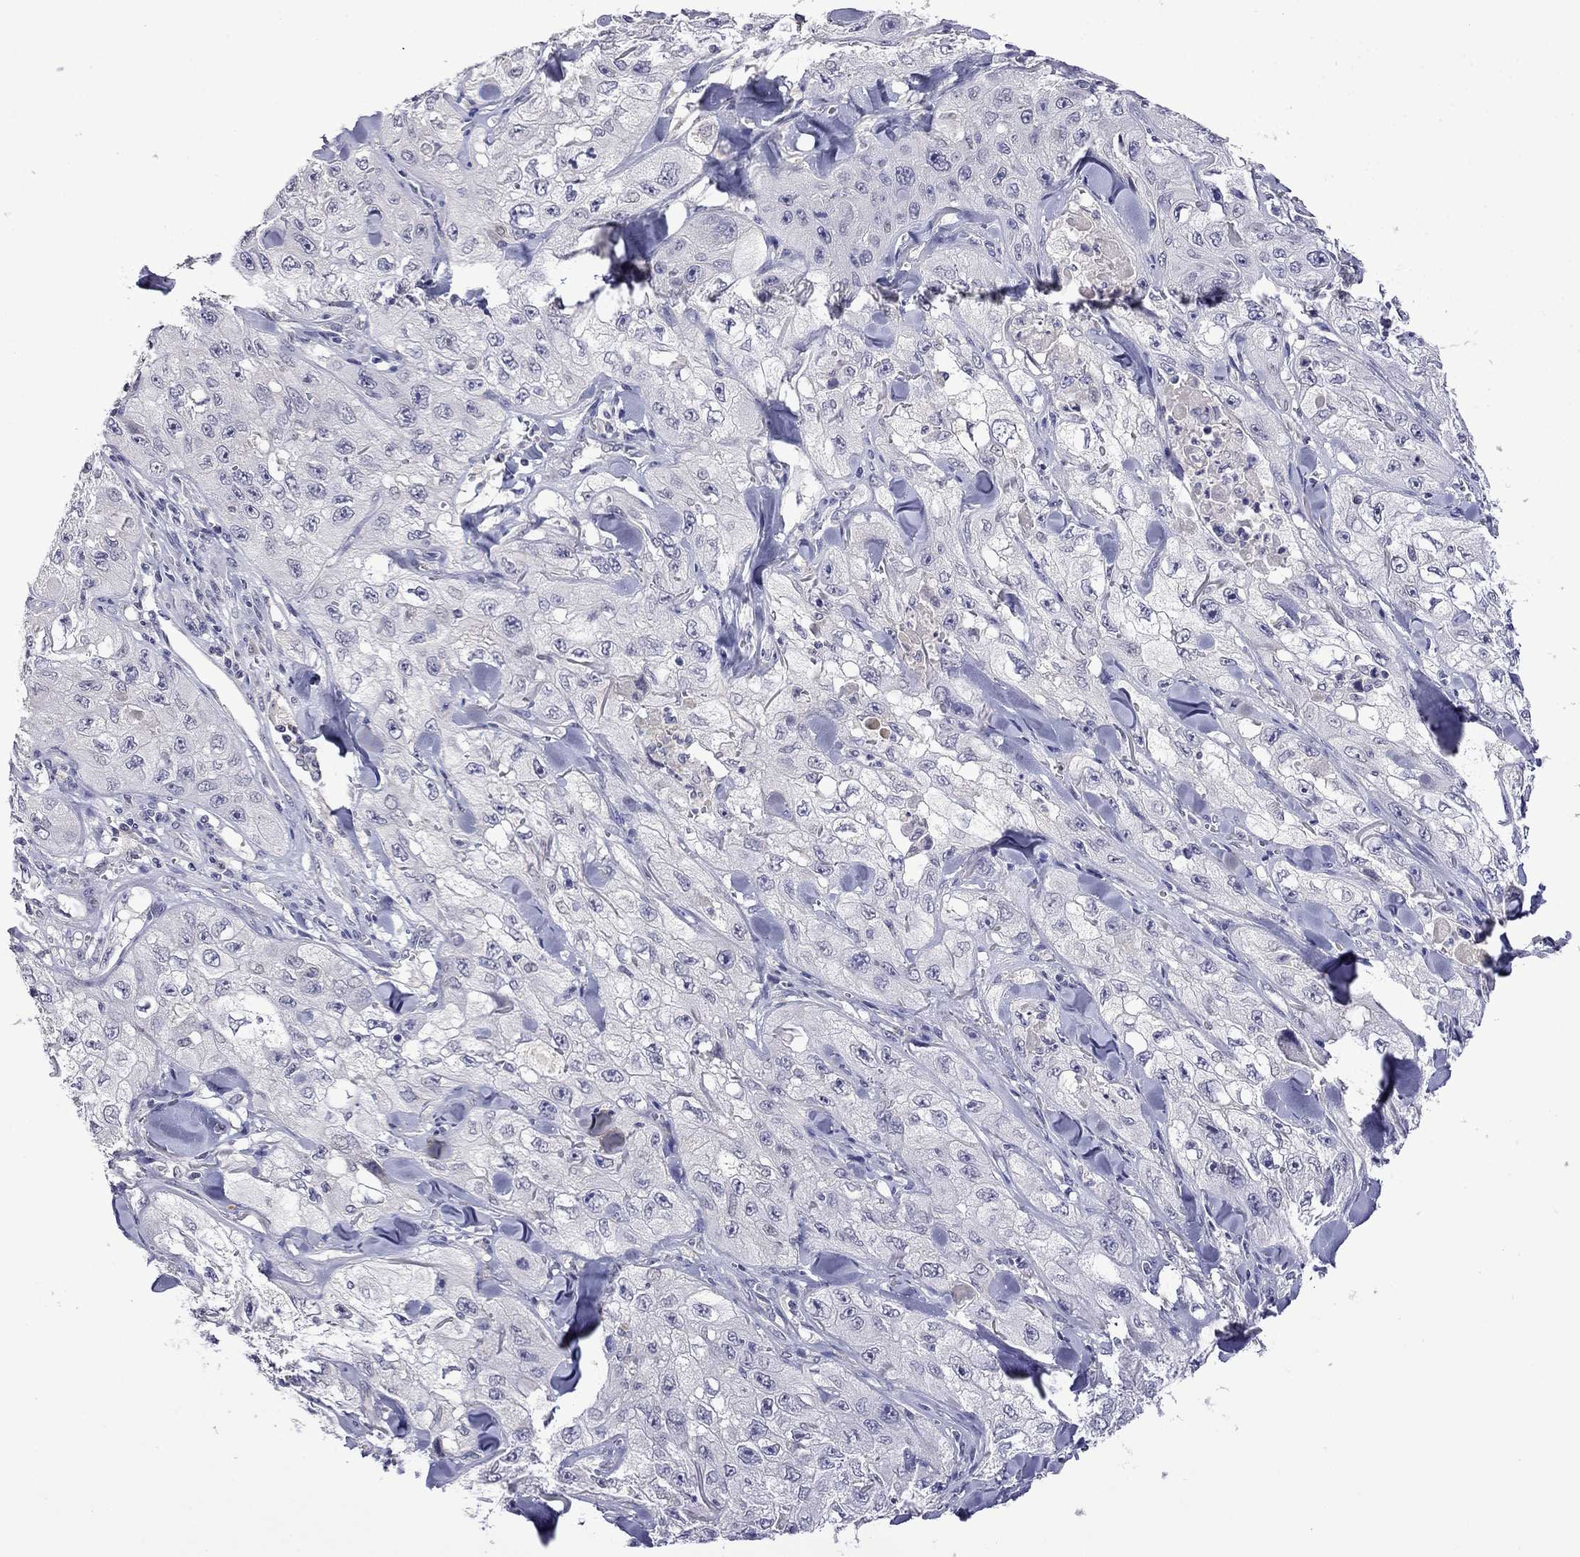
{"staining": {"intensity": "negative", "quantity": "none", "location": "none"}, "tissue": "skin cancer", "cell_type": "Tumor cells", "image_type": "cancer", "snomed": [{"axis": "morphology", "description": "Squamous cell carcinoma, NOS"}, {"axis": "topography", "description": "Skin"}, {"axis": "topography", "description": "Subcutis"}], "caption": "Histopathology image shows no protein staining in tumor cells of skin squamous cell carcinoma tissue.", "gene": "STAR", "patient": {"sex": "male", "age": 73}}